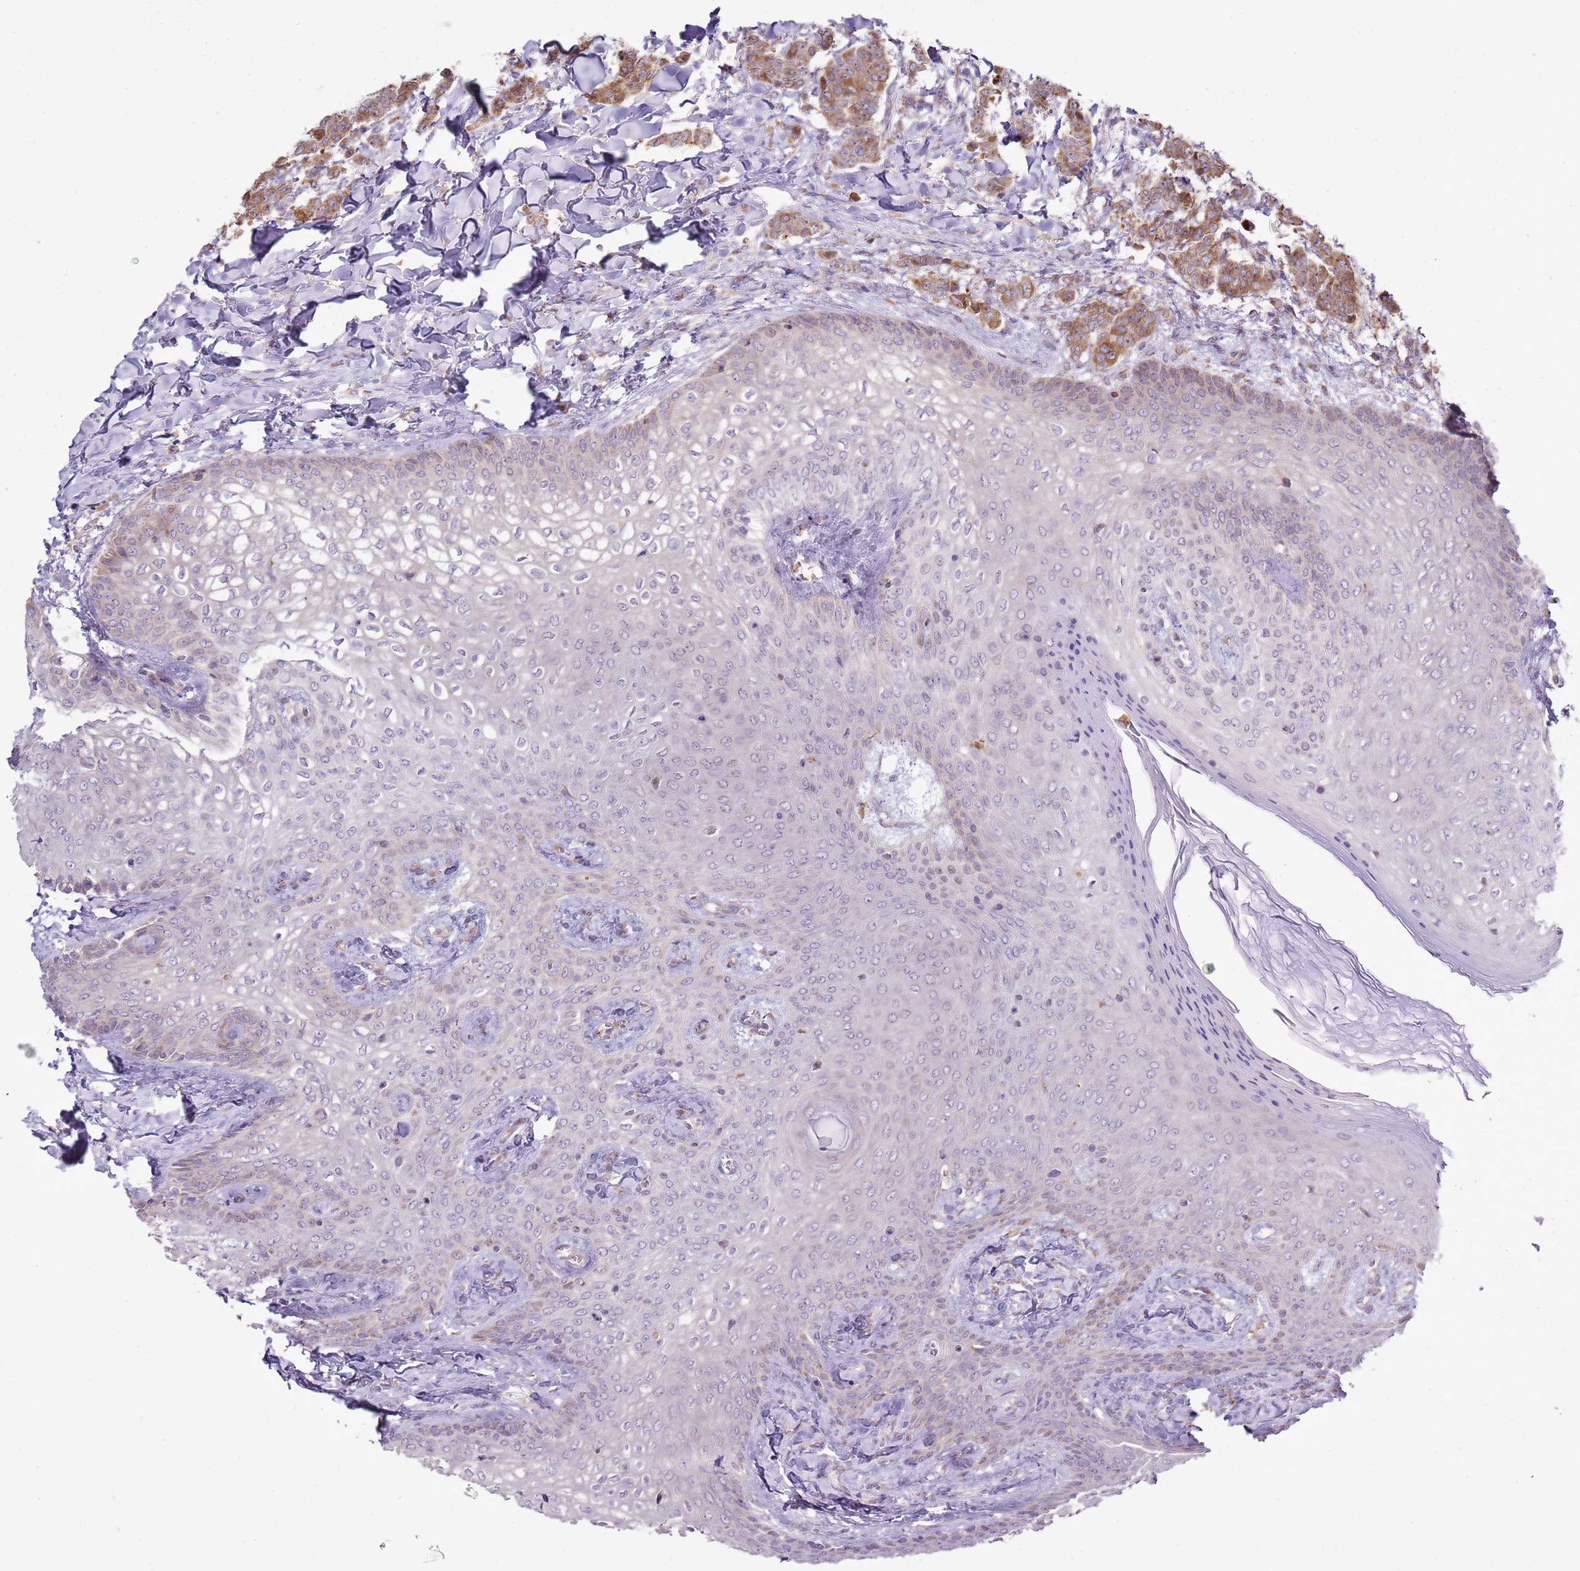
{"staining": {"intensity": "strong", "quantity": ">75%", "location": "cytoplasmic/membranous"}, "tissue": "breast cancer", "cell_type": "Tumor cells", "image_type": "cancer", "snomed": [{"axis": "morphology", "description": "Duct carcinoma"}, {"axis": "topography", "description": "Breast"}], "caption": "A brown stain shows strong cytoplasmic/membranous positivity of a protein in breast cancer tumor cells. (DAB (3,3'-diaminobenzidine) IHC, brown staining for protein, blue staining for nuclei).", "gene": "TMED10", "patient": {"sex": "female", "age": 40}}